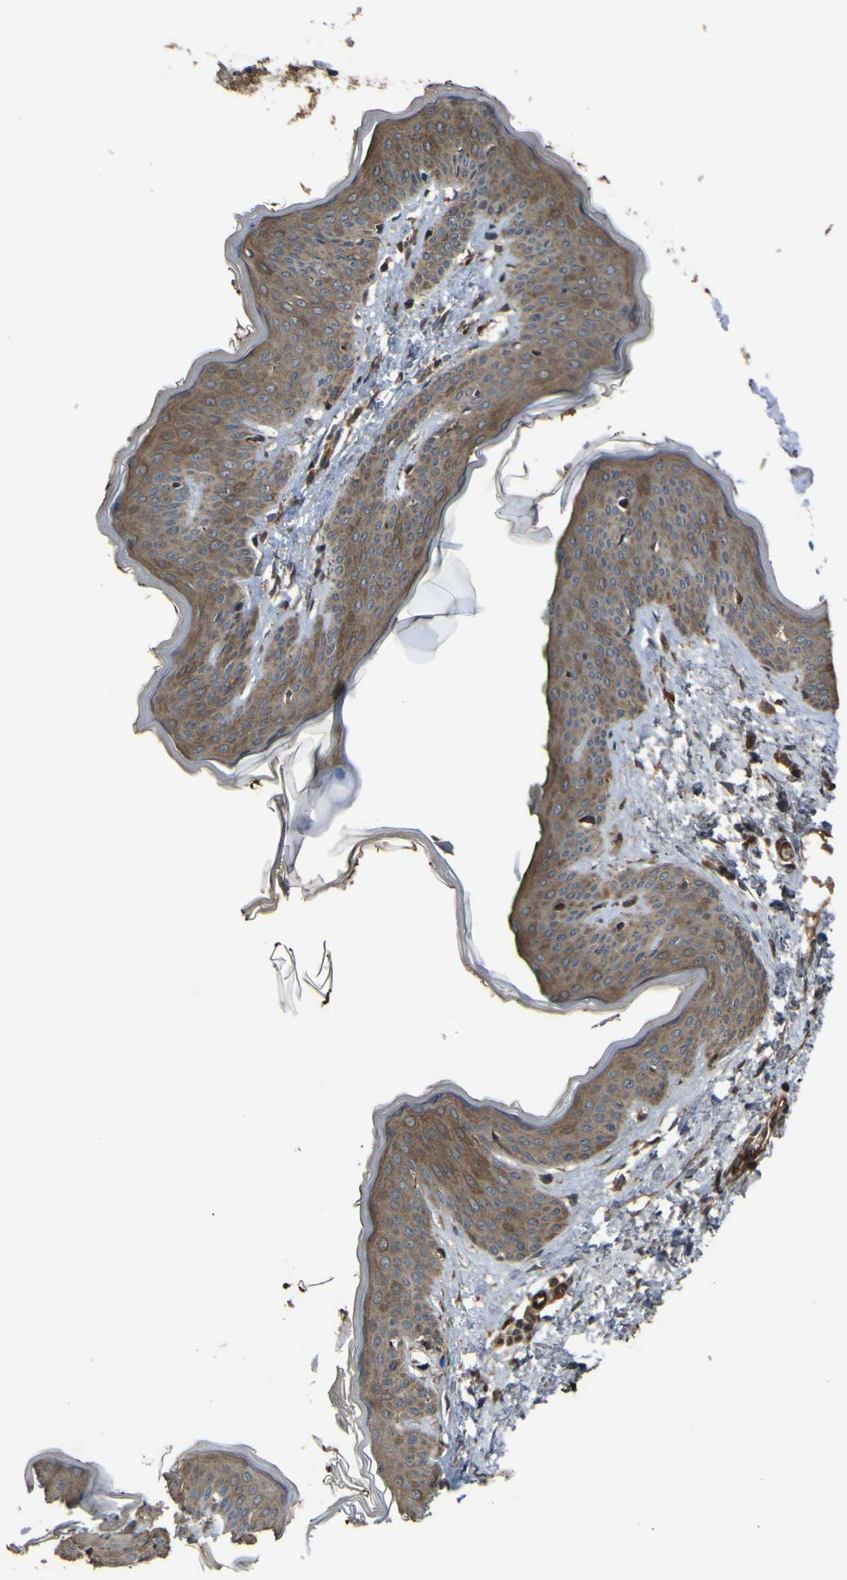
{"staining": {"intensity": "moderate", "quantity": ">75%", "location": "cytoplasmic/membranous"}, "tissue": "skin", "cell_type": "Fibroblasts", "image_type": "normal", "snomed": [{"axis": "morphology", "description": "Normal tissue, NOS"}, {"axis": "topography", "description": "Skin"}], "caption": "Brown immunohistochemical staining in benign human skin displays moderate cytoplasmic/membranous positivity in about >75% of fibroblasts. (Brightfield microscopy of DAB IHC at high magnification).", "gene": "FBXO30", "patient": {"sex": "female", "age": 17}}